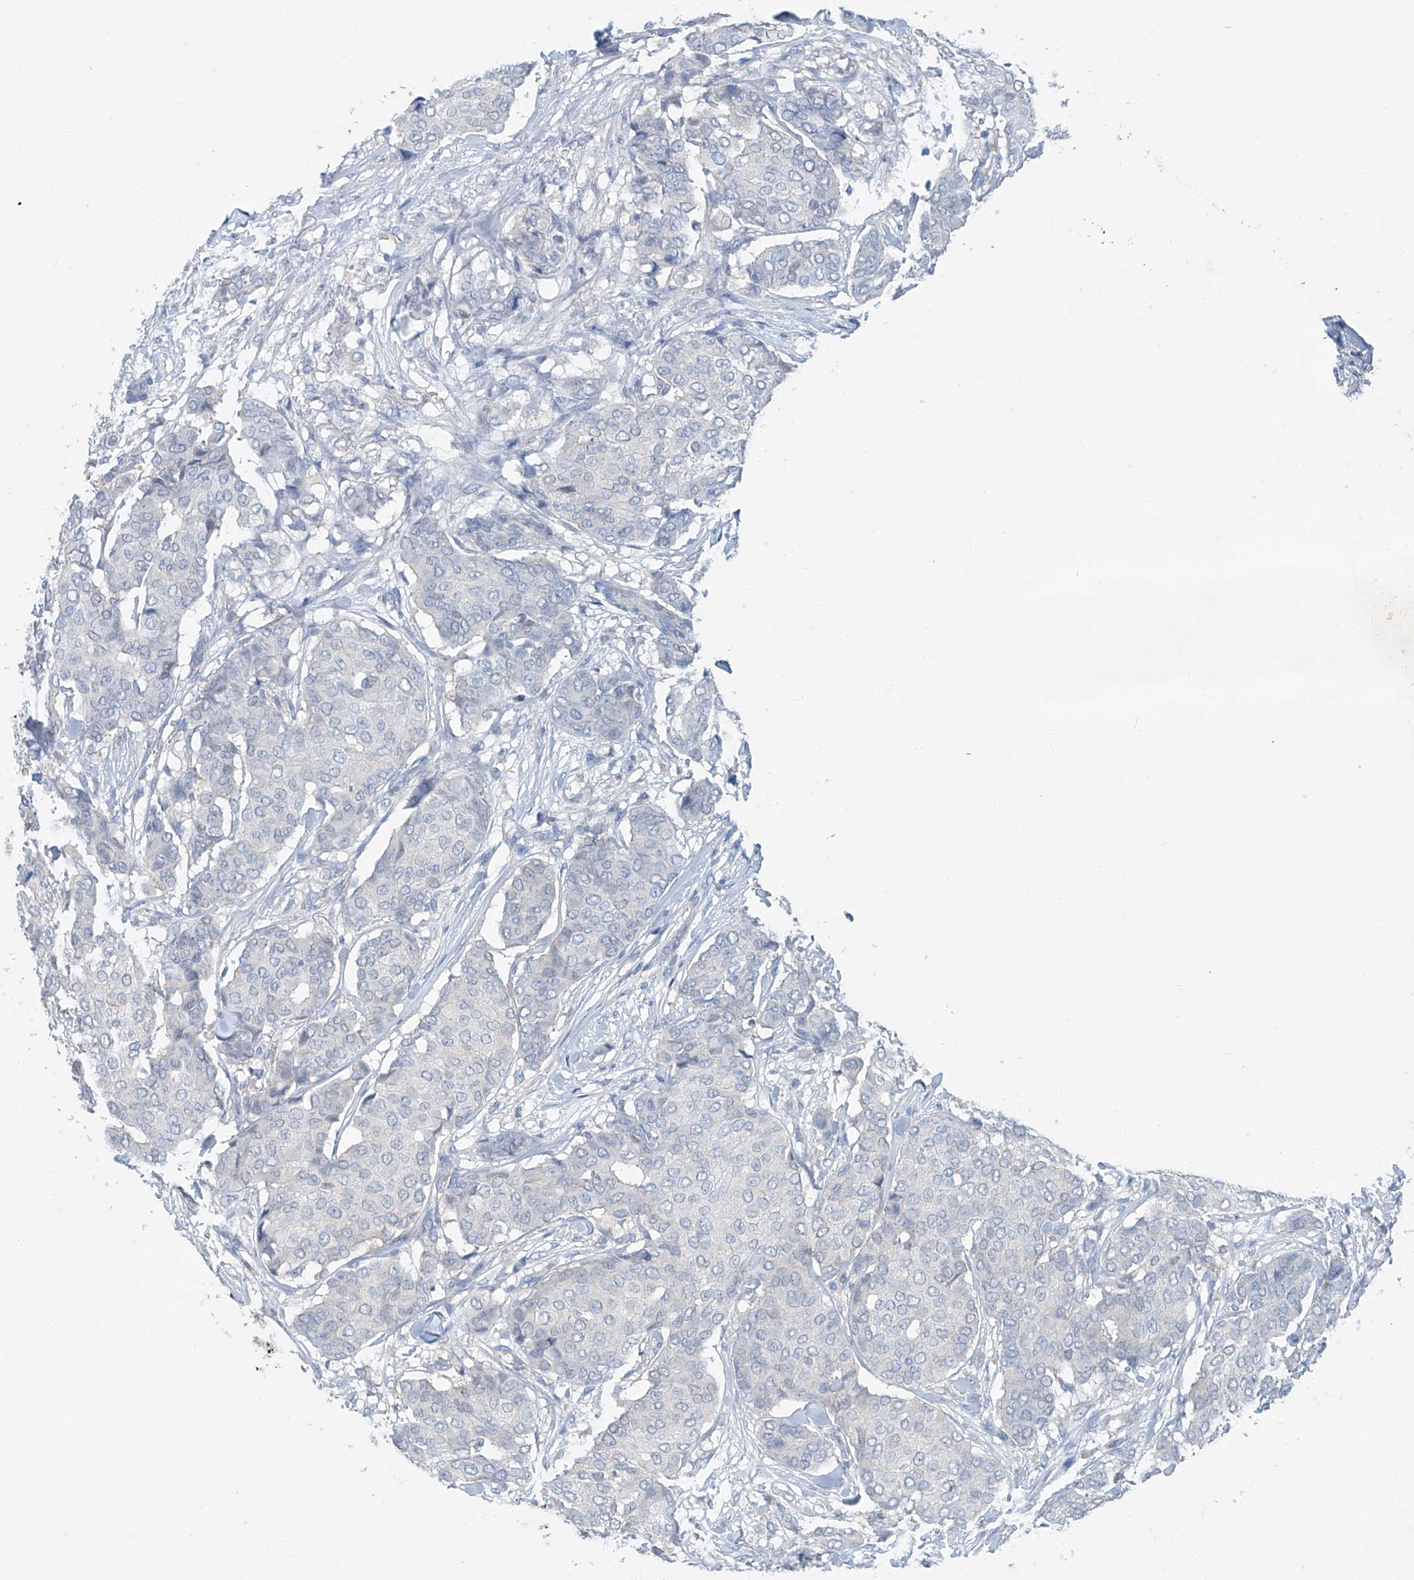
{"staining": {"intensity": "negative", "quantity": "none", "location": "none"}, "tissue": "breast cancer", "cell_type": "Tumor cells", "image_type": "cancer", "snomed": [{"axis": "morphology", "description": "Duct carcinoma"}, {"axis": "topography", "description": "Breast"}], "caption": "The immunohistochemistry (IHC) photomicrograph has no significant positivity in tumor cells of breast cancer (invasive ductal carcinoma) tissue. (DAB immunohistochemistry (IHC), high magnification).", "gene": "ANKRD34A", "patient": {"sex": "female", "age": 75}}